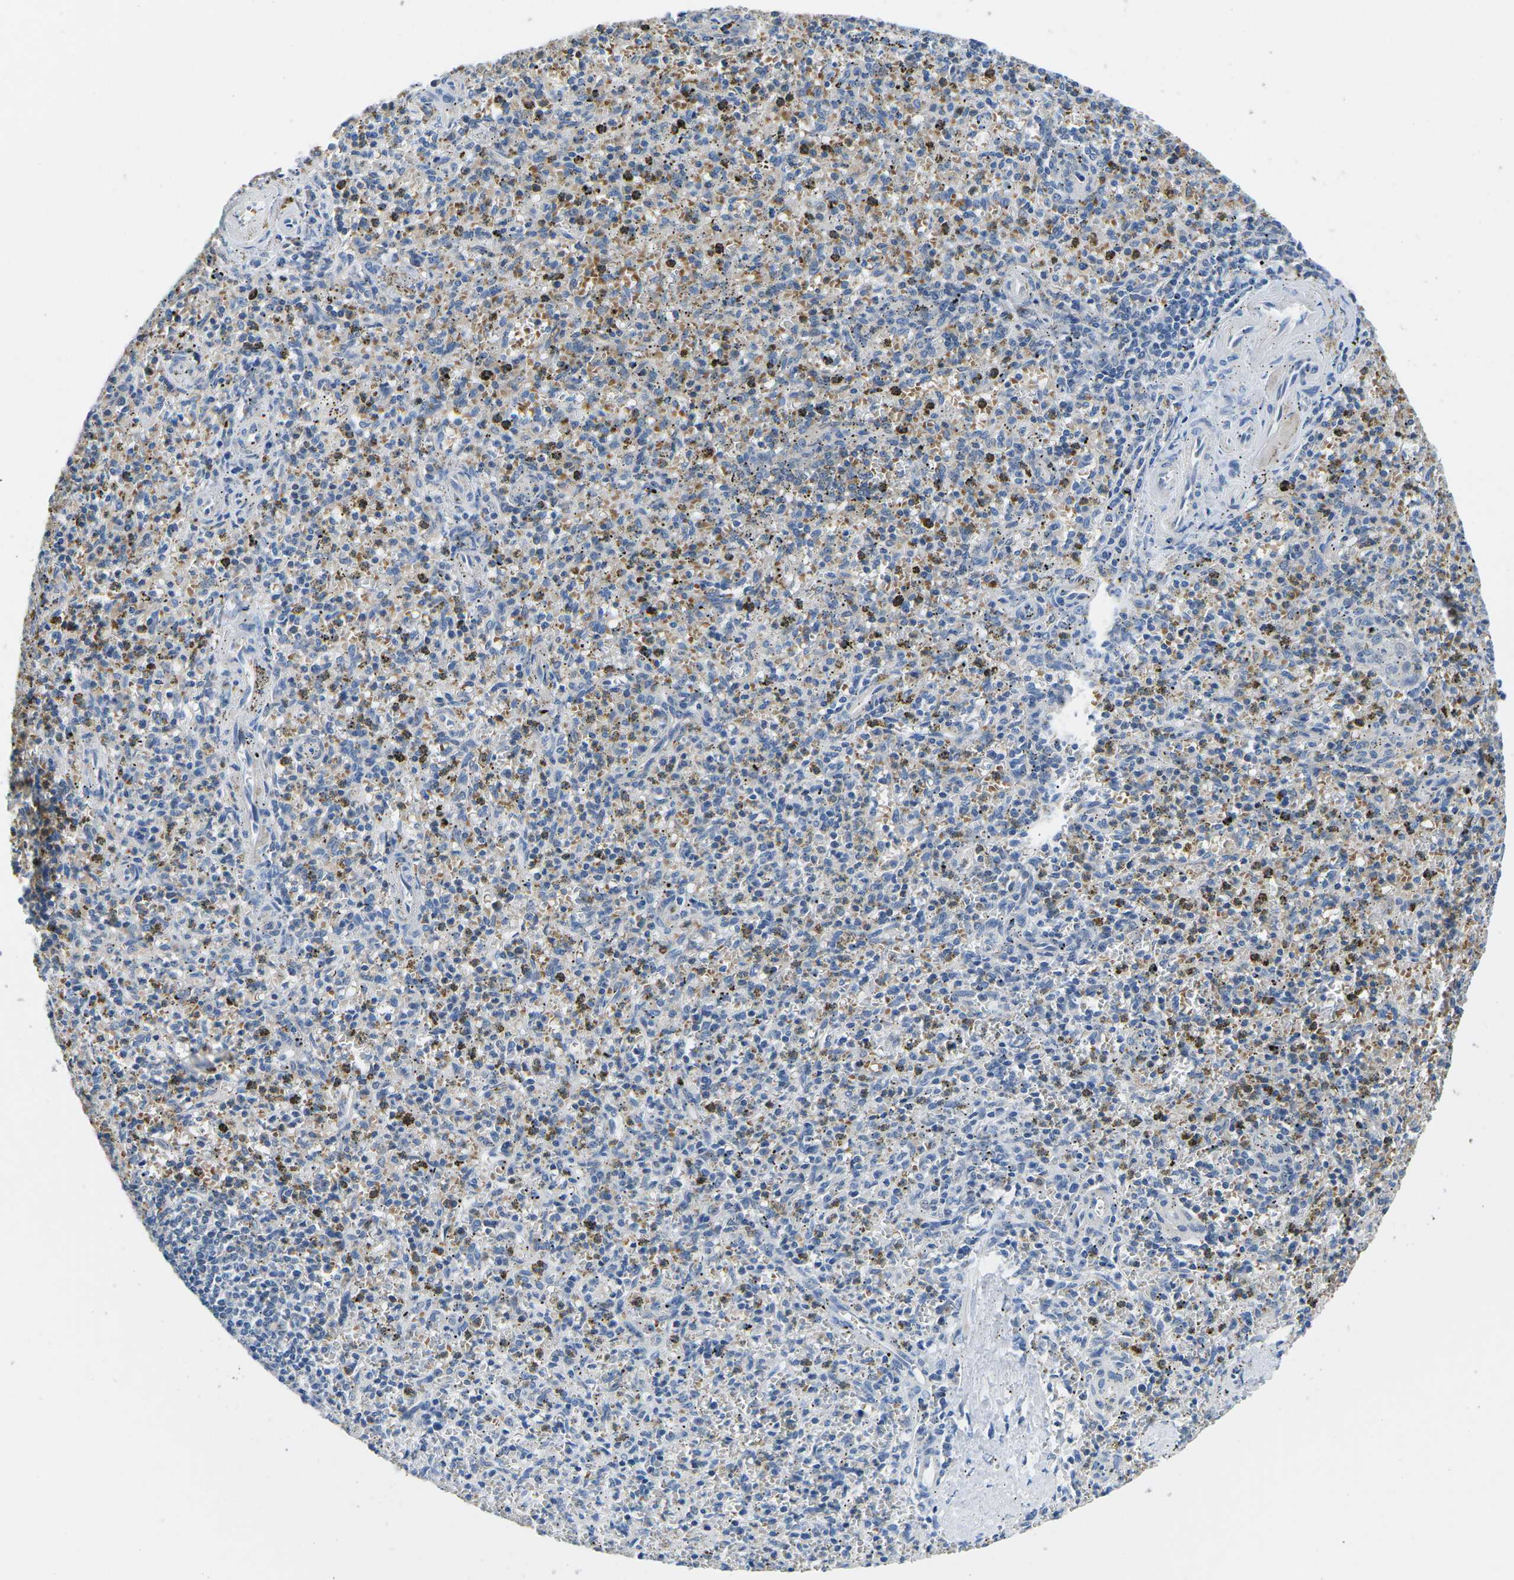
{"staining": {"intensity": "moderate", "quantity": "25%-75%", "location": "cytoplasmic/membranous"}, "tissue": "spleen", "cell_type": "Cells in red pulp", "image_type": "normal", "snomed": [{"axis": "morphology", "description": "Normal tissue, NOS"}, {"axis": "topography", "description": "Spleen"}], "caption": "Immunohistochemistry of benign spleen shows medium levels of moderate cytoplasmic/membranous positivity in about 25%-75% of cells in red pulp.", "gene": "TM6SF1", "patient": {"sex": "male", "age": 72}}